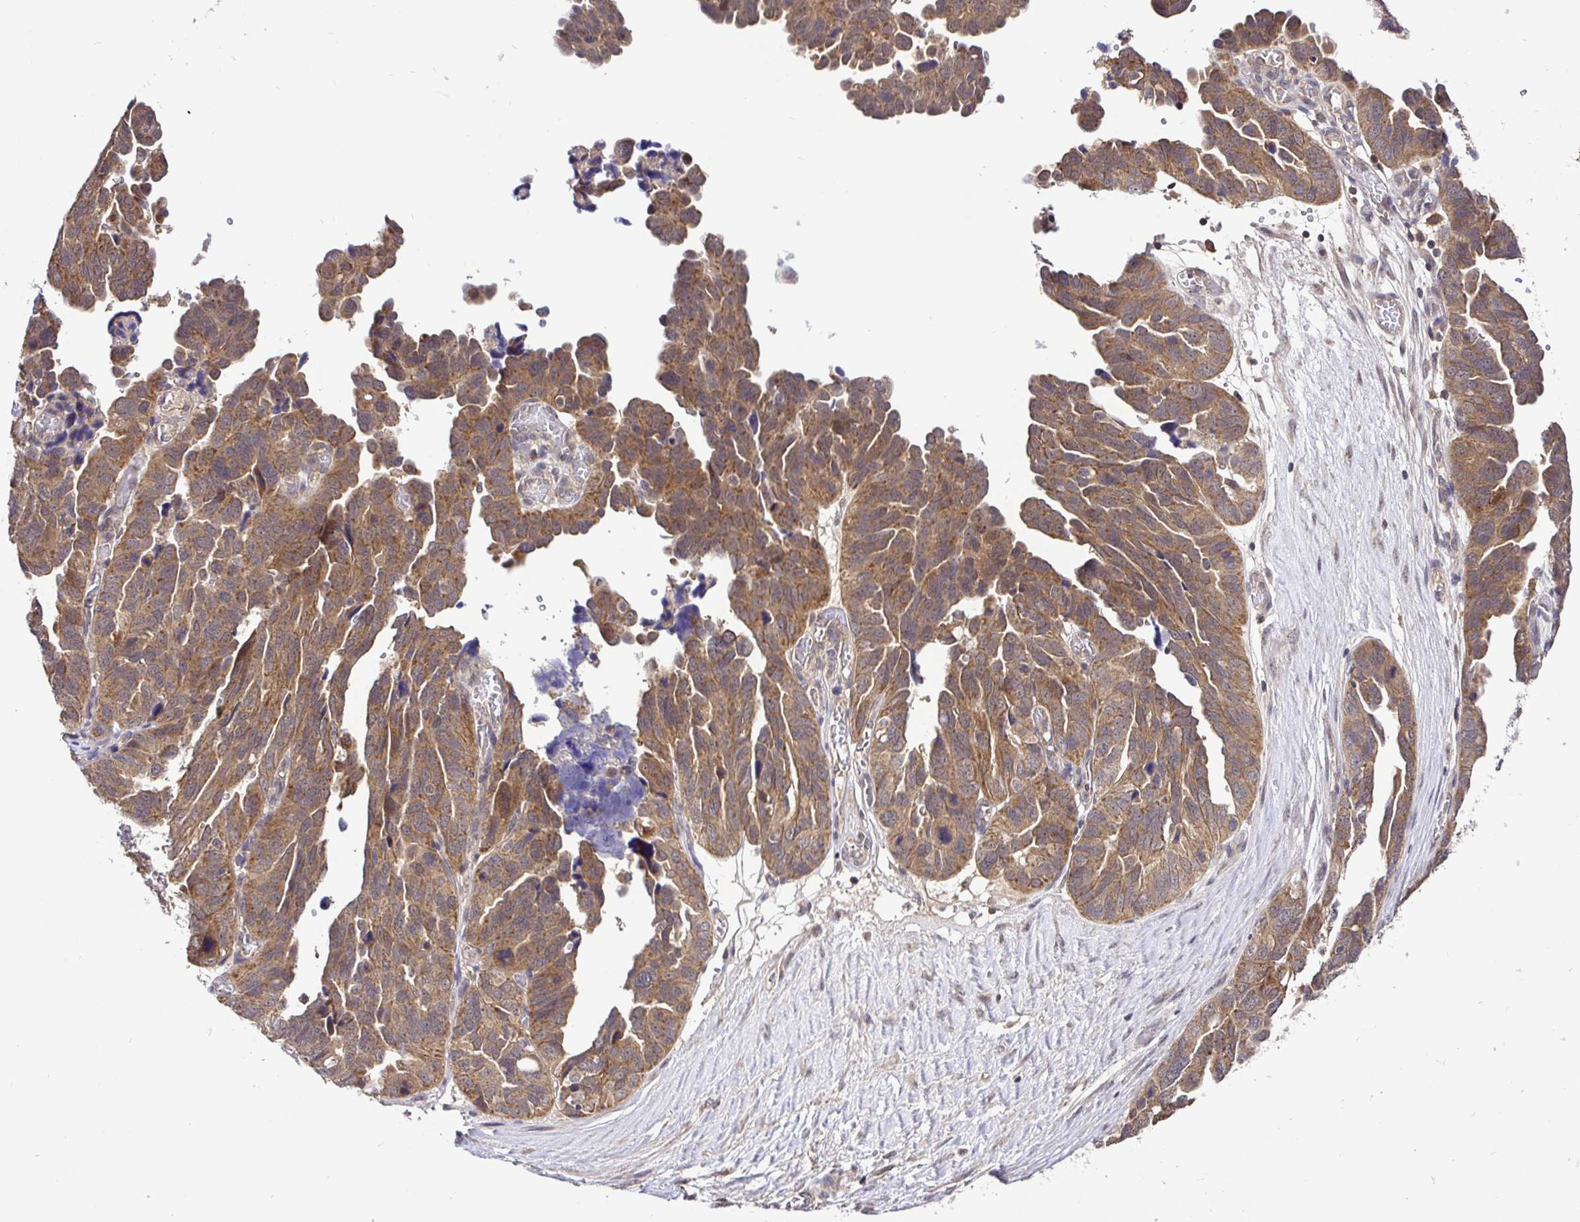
{"staining": {"intensity": "moderate", "quantity": ">75%", "location": "cytoplasmic/membranous"}, "tissue": "ovarian cancer", "cell_type": "Tumor cells", "image_type": "cancer", "snomed": [{"axis": "morphology", "description": "Cystadenocarcinoma, serous, NOS"}, {"axis": "topography", "description": "Ovary"}], "caption": "Ovarian cancer (serous cystadenocarcinoma) tissue reveals moderate cytoplasmic/membranous positivity in about >75% of tumor cells, visualized by immunohistochemistry. Nuclei are stained in blue.", "gene": "UBE2M", "patient": {"sex": "female", "age": 64}}